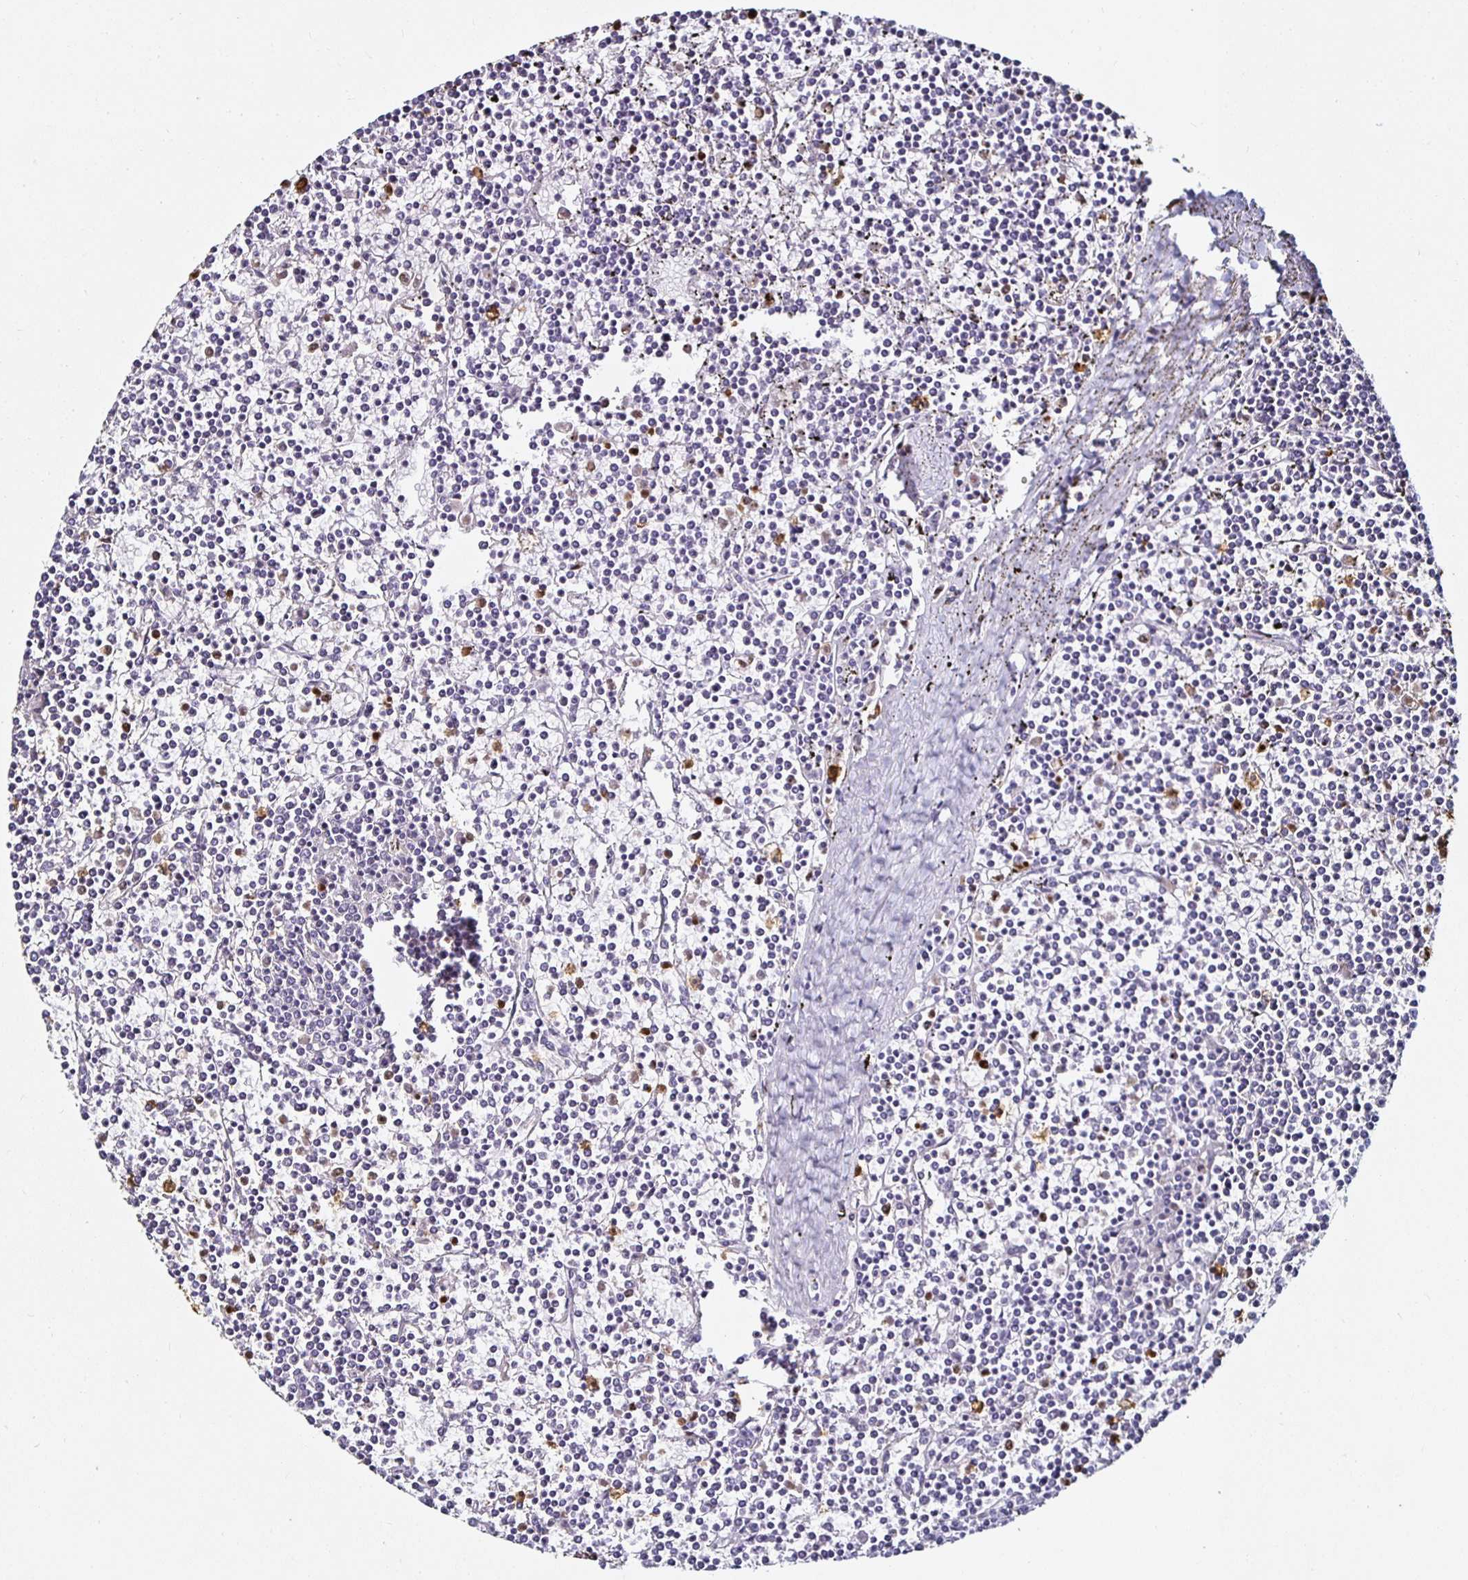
{"staining": {"intensity": "negative", "quantity": "none", "location": "none"}, "tissue": "lymphoma", "cell_type": "Tumor cells", "image_type": "cancer", "snomed": [{"axis": "morphology", "description": "Malignant lymphoma, non-Hodgkin's type, Low grade"}, {"axis": "topography", "description": "Spleen"}], "caption": "A histopathology image of human lymphoma is negative for staining in tumor cells. Nuclei are stained in blue.", "gene": "TLR4", "patient": {"sex": "female", "age": 19}}